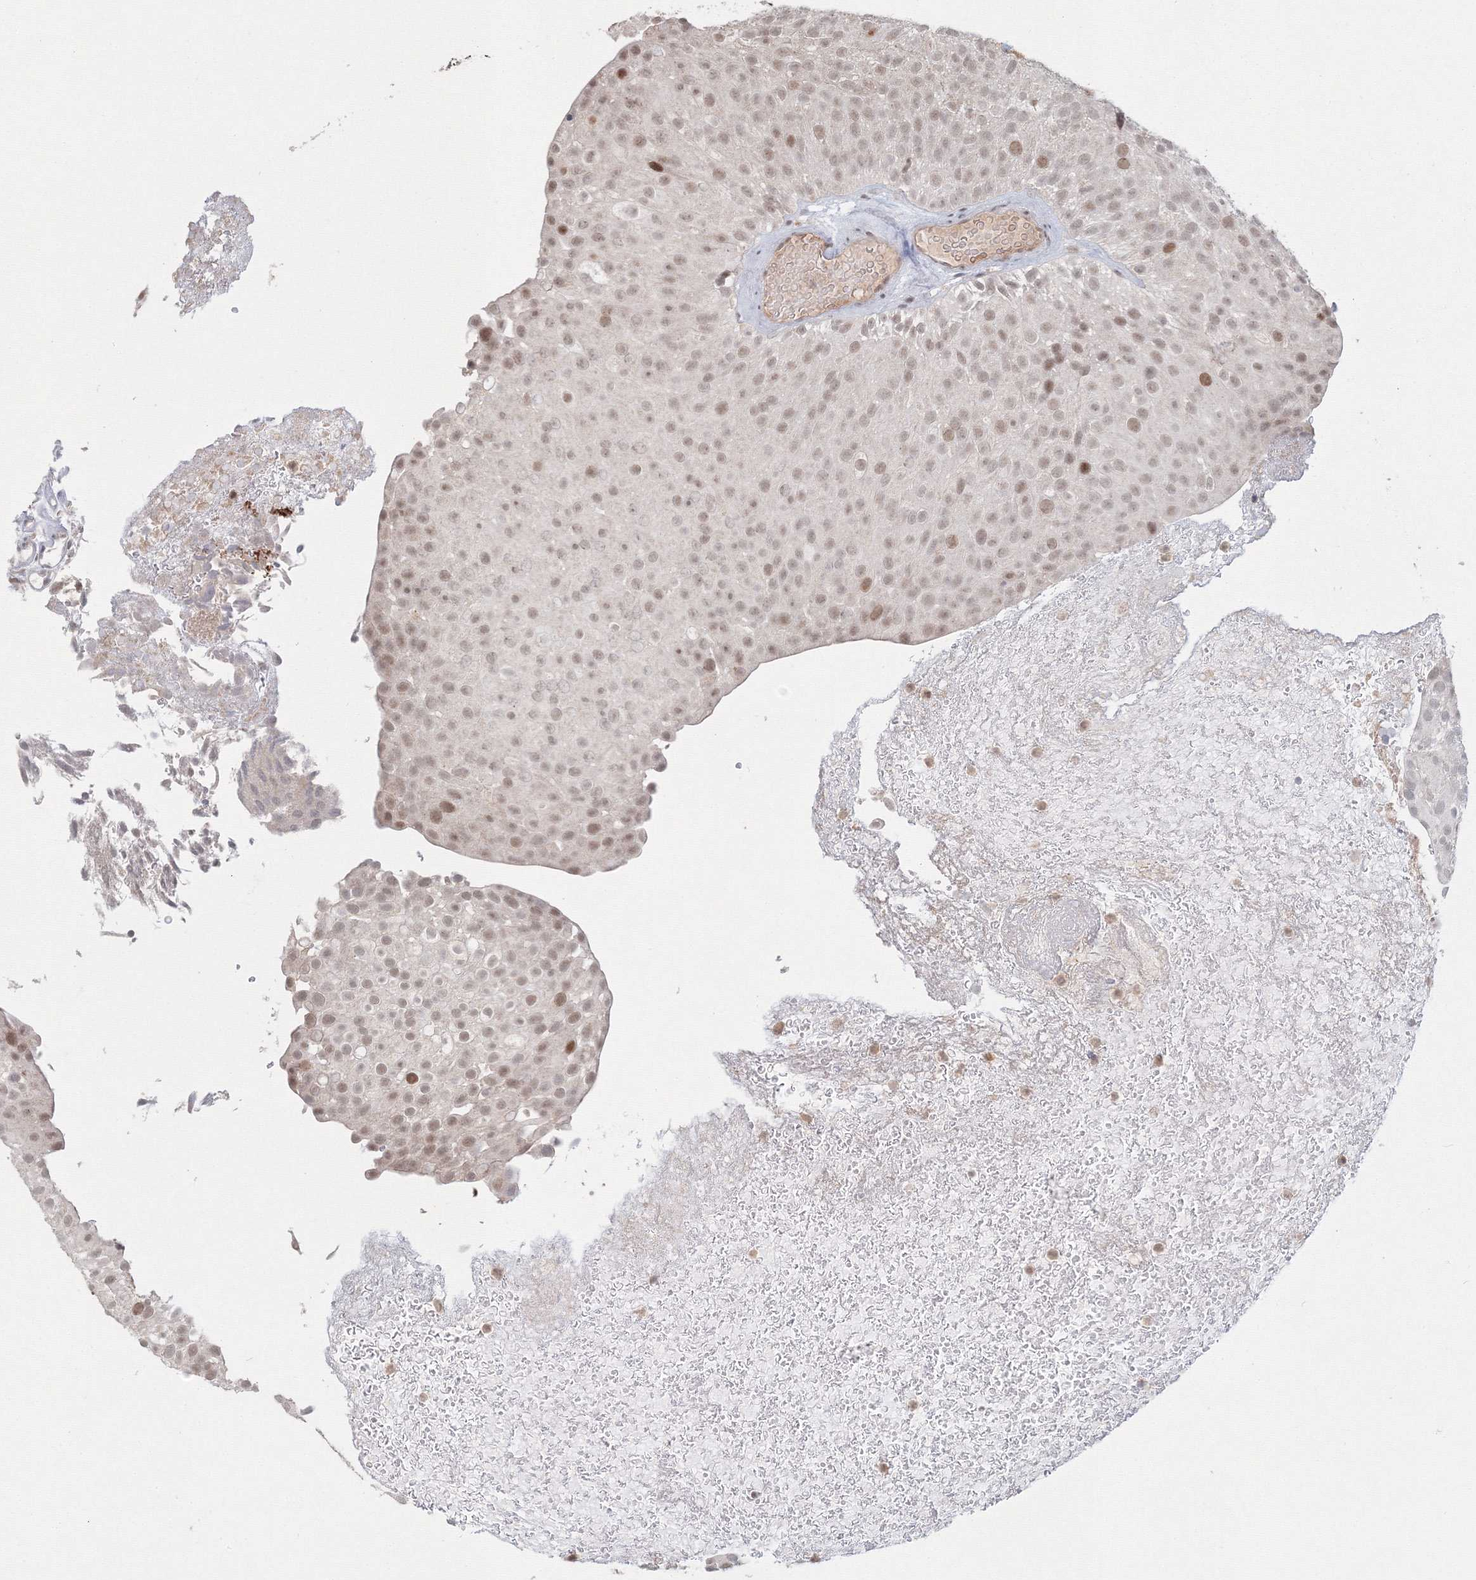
{"staining": {"intensity": "moderate", "quantity": "25%-75%", "location": "nuclear"}, "tissue": "urothelial cancer", "cell_type": "Tumor cells", "image_type": "cancer", "snomed": [{"axis": "morphology", "description": "Urothelial carcinoma, Low grade"}, {"axis": "topography", "description": "Urinary bladder"}], "caption": "Brown immunohistochemical staining in human low-grade urothelial carcinoma demonstrates moderate nuclear expression in about 25%-75% of tumor cells. The protein of interest is stained brown, and the nuclei are stained in blue (DAB IHC with brightfield microscopy, high magnification).", "gene": "IWS1", "patient": {"sex": "male", "age": 78}}